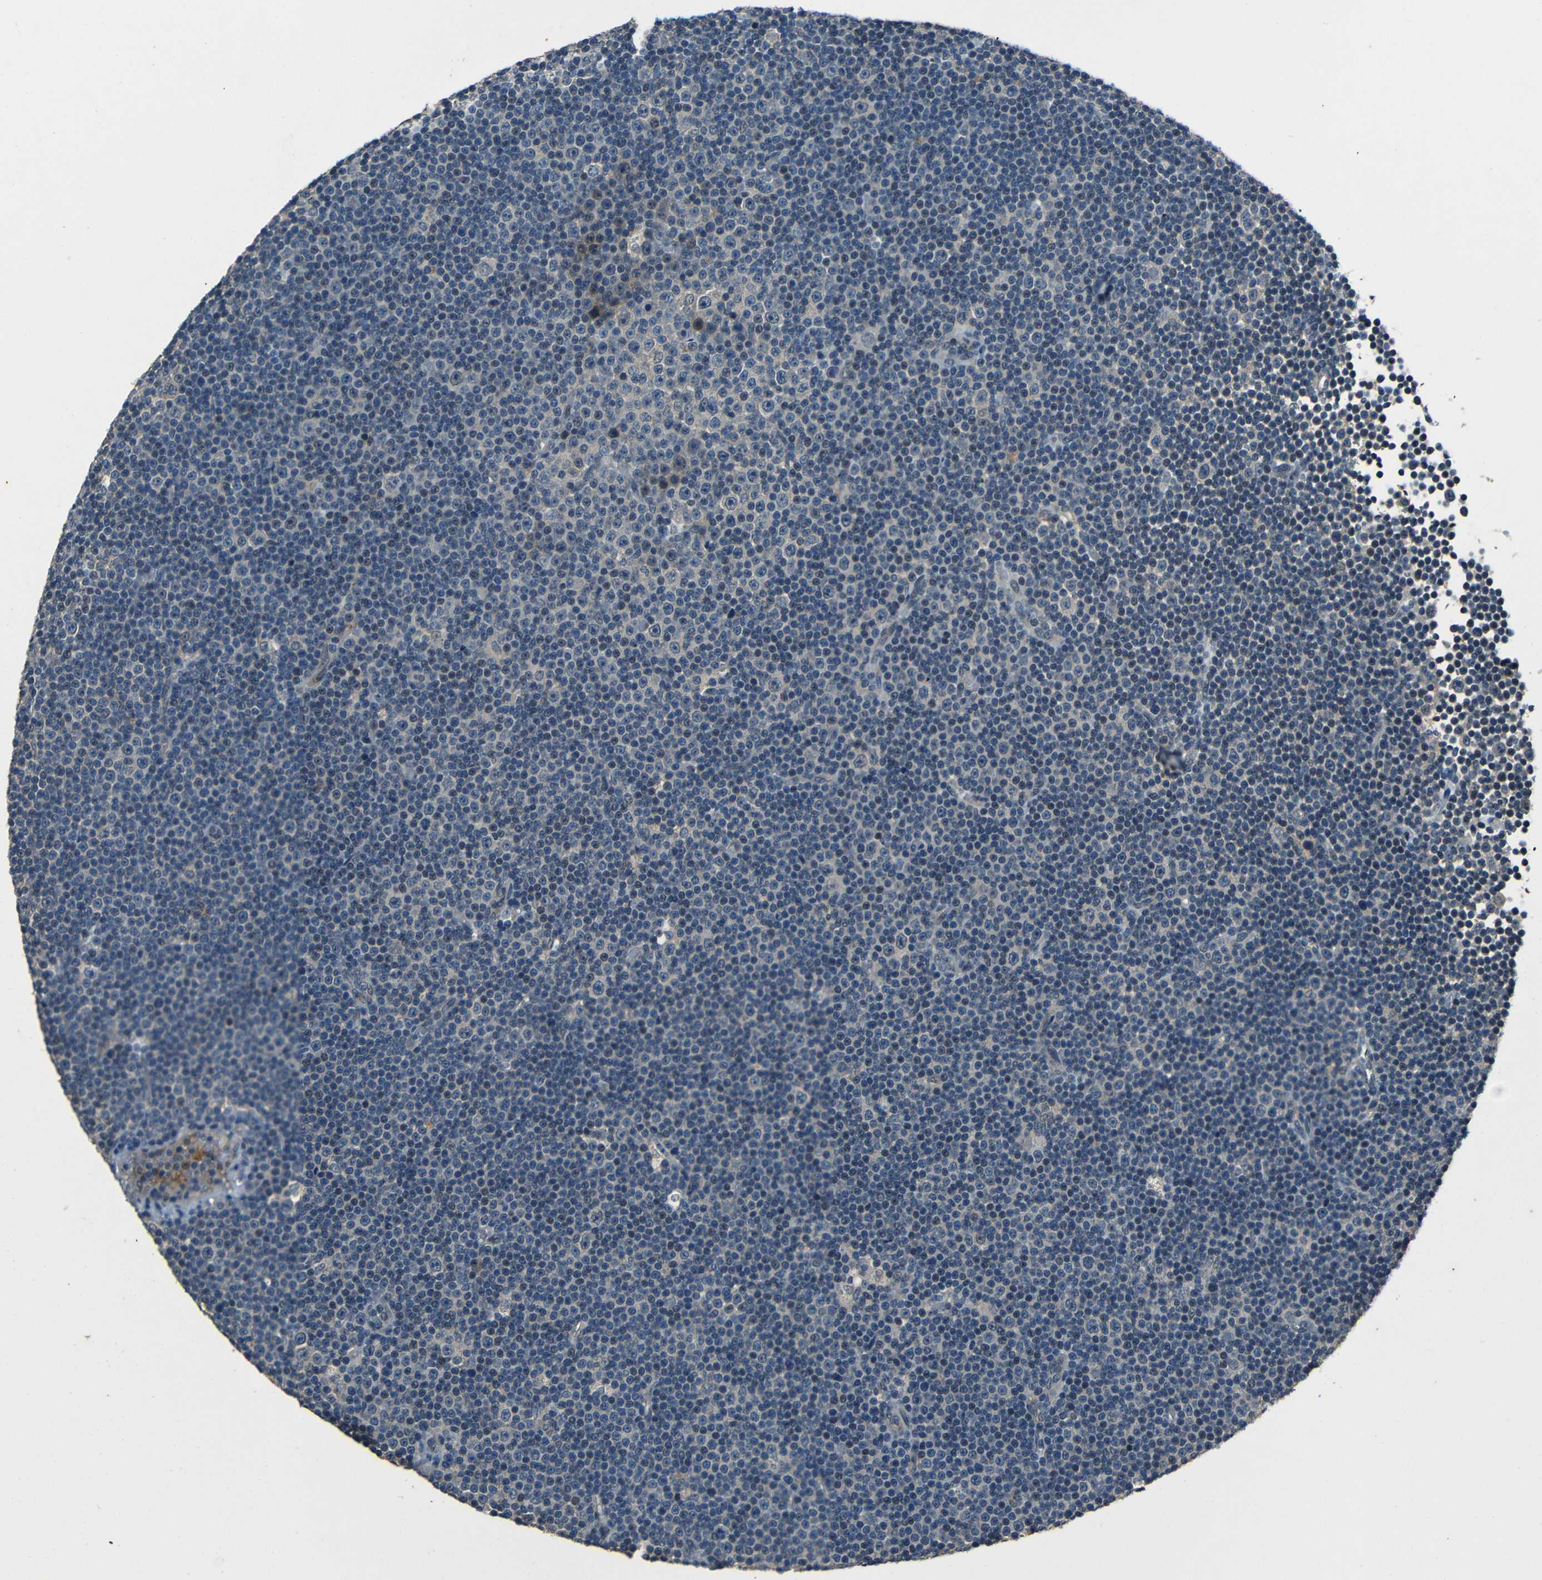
{"staining": {"intensity": "negative", "quantity": "none", "location": "none"}, "tissue": "lymphoma", "cell_type": "Tumor cells", "image_type": "cancer", "snomed": [{"axis": "morphology", "description": "Malignant lymphoma, non-Hodgkin's type, Low grade"}, {"axis": "topography", "description": "Lymph node"}], "caption": "Lymphoma was stained to show a protein in brown. There is no significant expression in tumor cells. (Stains: DAB (3,3'-diaminobenzidine) immunohistochemistry with hematoxylin counter stain, Microscopy: brightfield microscopy at high magnification).", "gene": "SLA", "patient": {"sex": "female", "age": 67}}